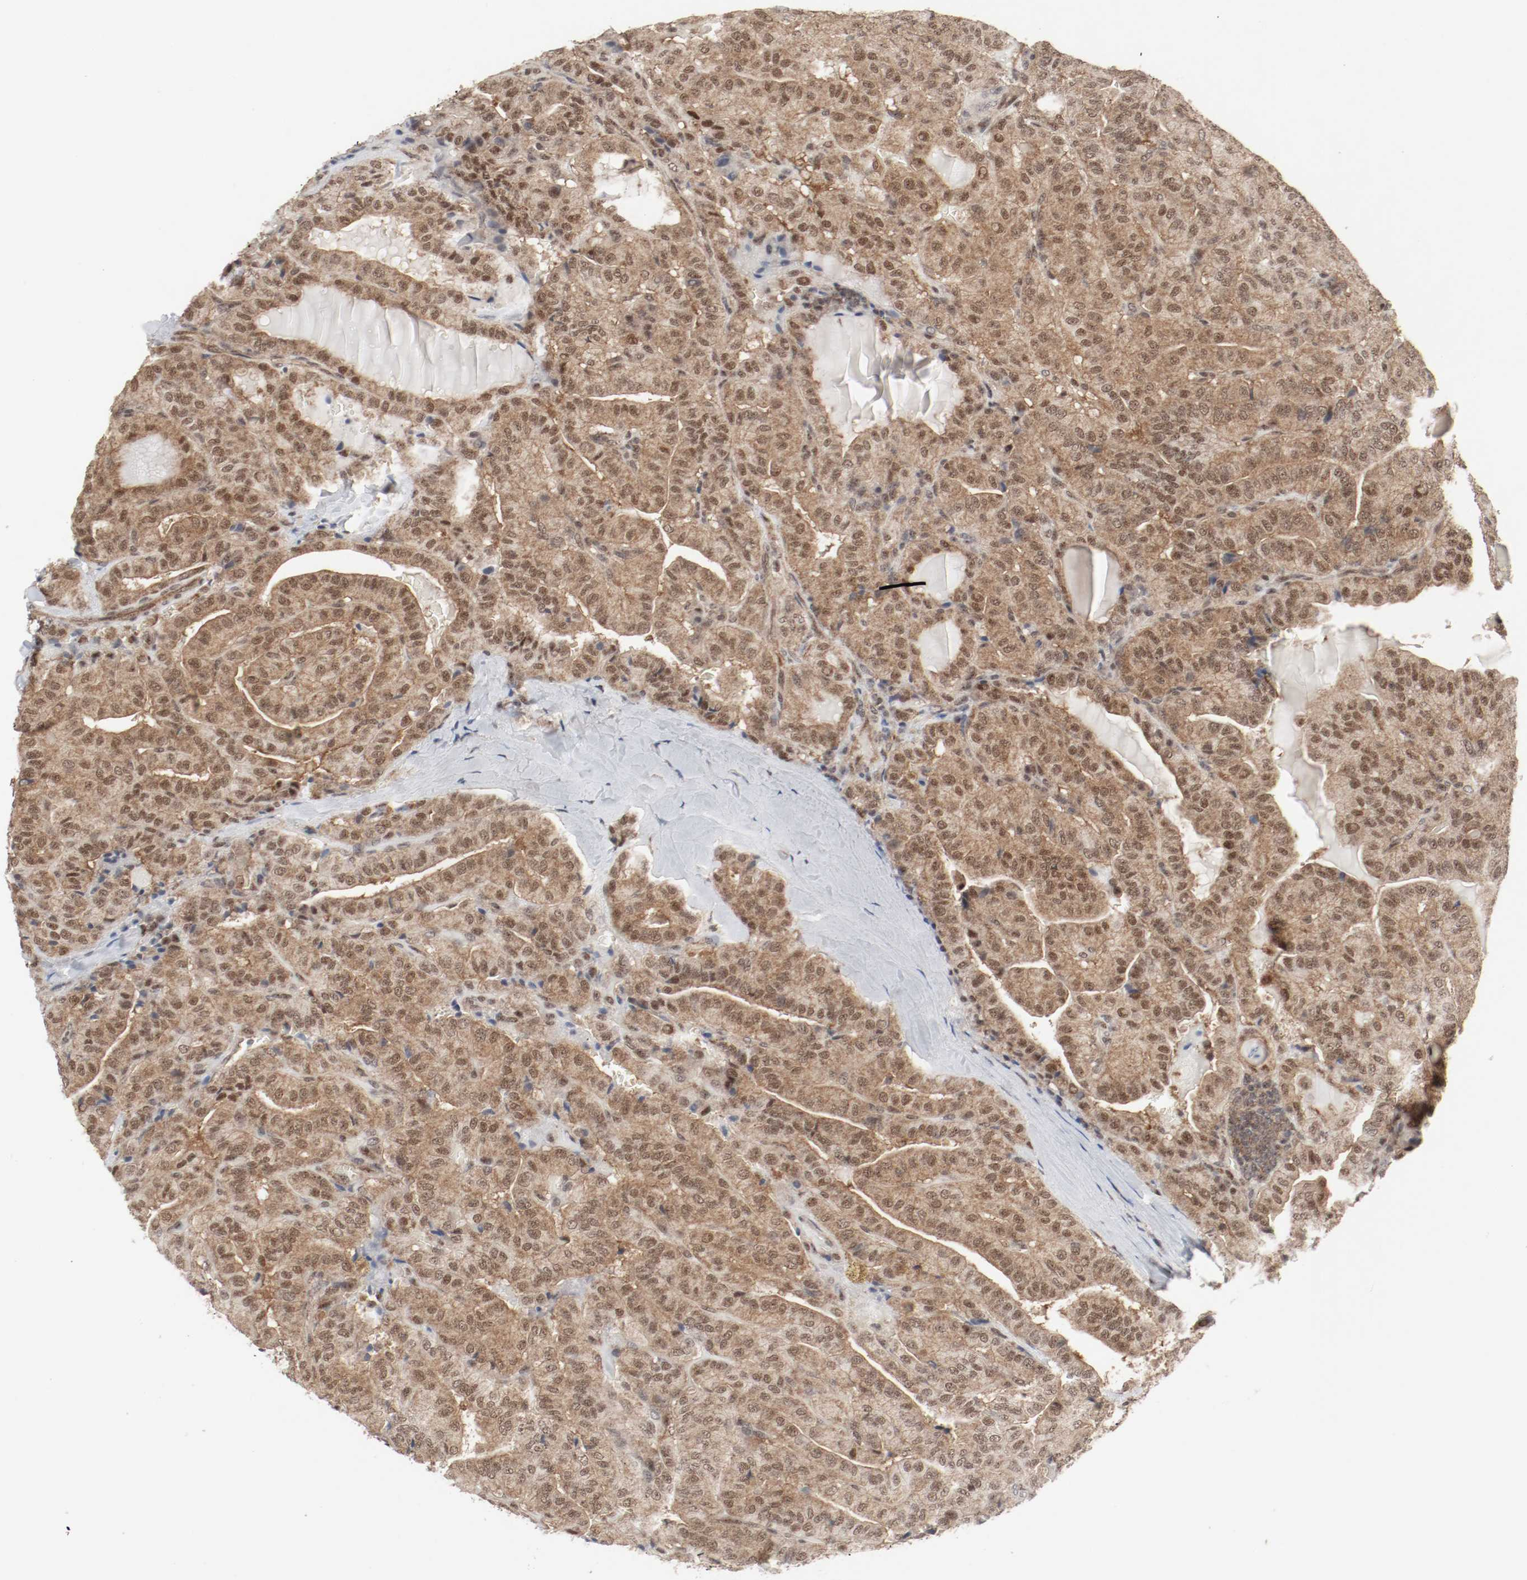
{"staining": {"intensity": "moderate", "quantity": ">75%", "location": "cytoplasmic/membranous,nuclear"}, "tissue": "thyroid cancer", "cell_type": "Tumor cells", "image_type": "cancer", "snomed": [{"axis": "morphology", "description": "Papillary adenocarcinoma, NOS"}, {"axis": "topography", "description": "Thyroid gland"}], "caption": "A brown stain highlights moderate cytoplasmic/membranous and nuclear expression of a protein in human papillary adenocarcinoma (thyroid) tumor cells. The staining was performed using DAB, with brown indicating positive protein expression. Nuclei are stained blue with hematoxylin.", "gene": "CSNK2B", "patient": {"sex": "male", "age": 77}}